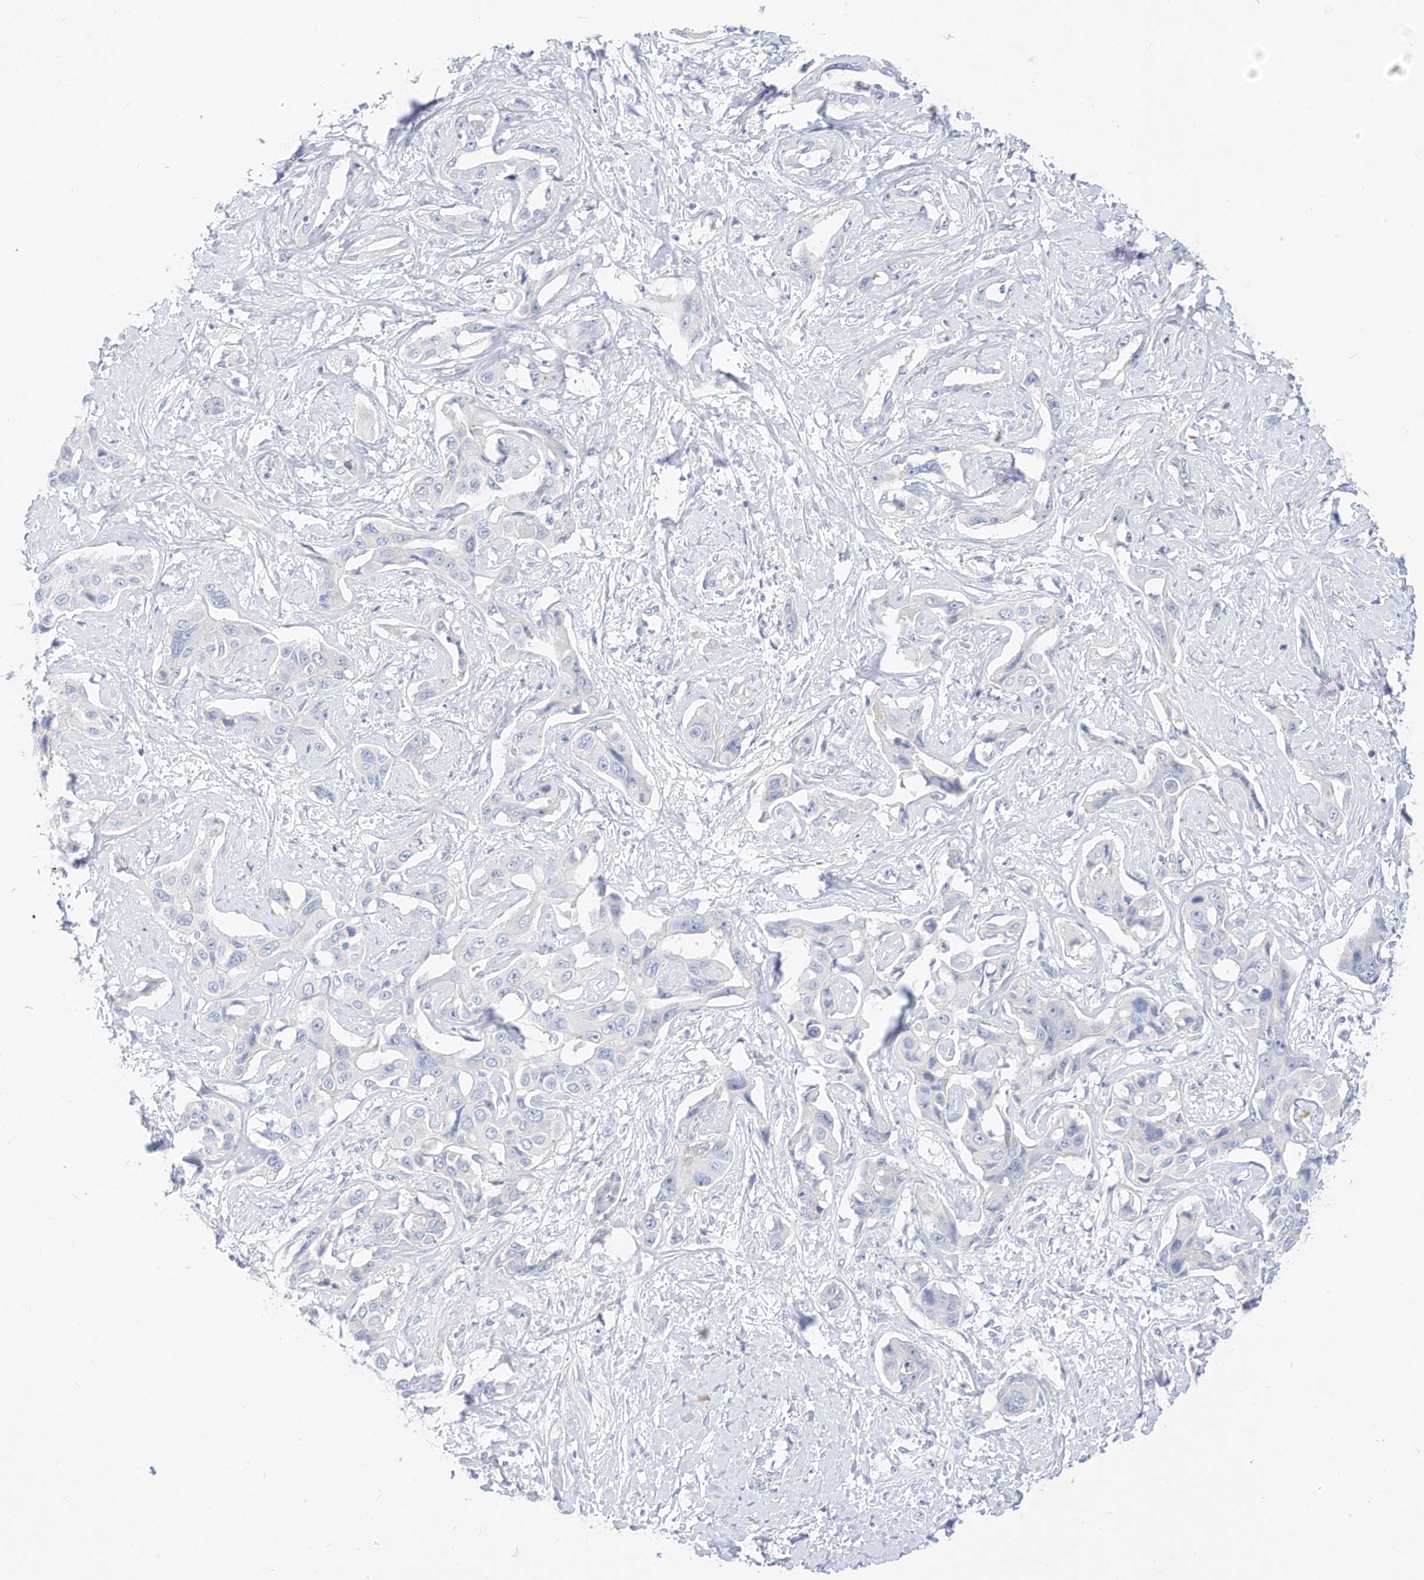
{"staining": {"intensity": "negative", "quantity": "none", "location": "none"}, "tissue": "liver cancer", "cell_type": "Tumor cells", "image_type": "cancer", "snomed": [{"axis": "morphology", "description": "Cholangiocarcinoma"}, {"axis": "topography", "description": "Liver"}], "caption": "DAB (3,3'-diaminobenzidine) immunohistochemical staining of human liver cholangiocarcinoma displays no significant positivity in tumor cells.", "gene": "SPOCD1", "patient": {"sex": "male", "age": 59}}